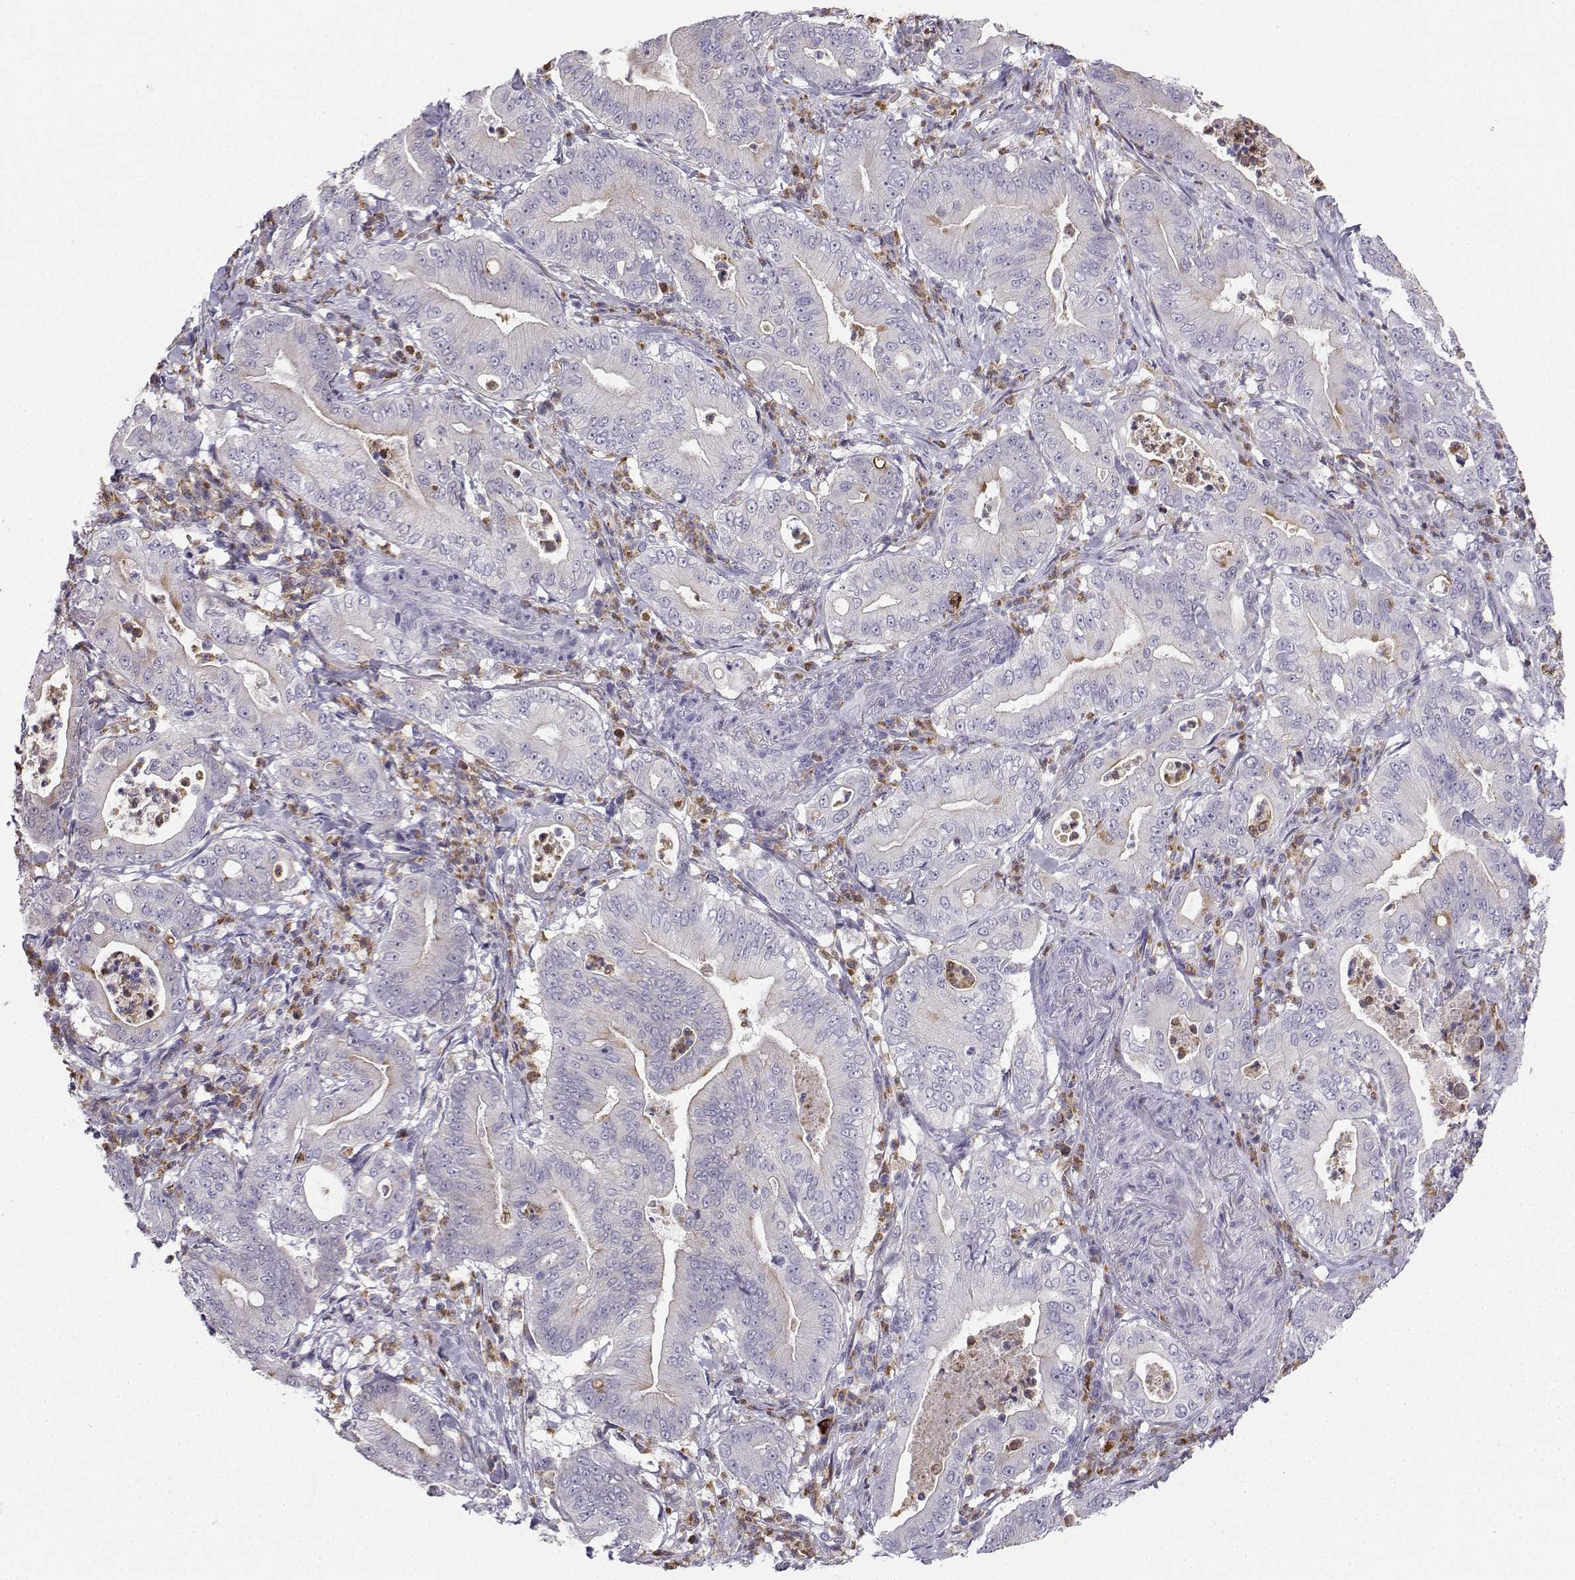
{"staining": {"intensity": "negative", "quantity": "none", "location": "none"}, "tissue": "pancreatic cancer", "cell_type": "Tumor cells", "image_type": "cancer", "snomed": [{"axis": "morphology", "description": "Adenocarcinoma, NOS"}, {"axis": "topography", "description": "Pancreas"}], "caption": "A photomicrograph of human adenocarcinoma (pancreatic) is negative for staining in tumor cells.", "gene": "CALY", "patient": {"sex": "male", "age": 71}}